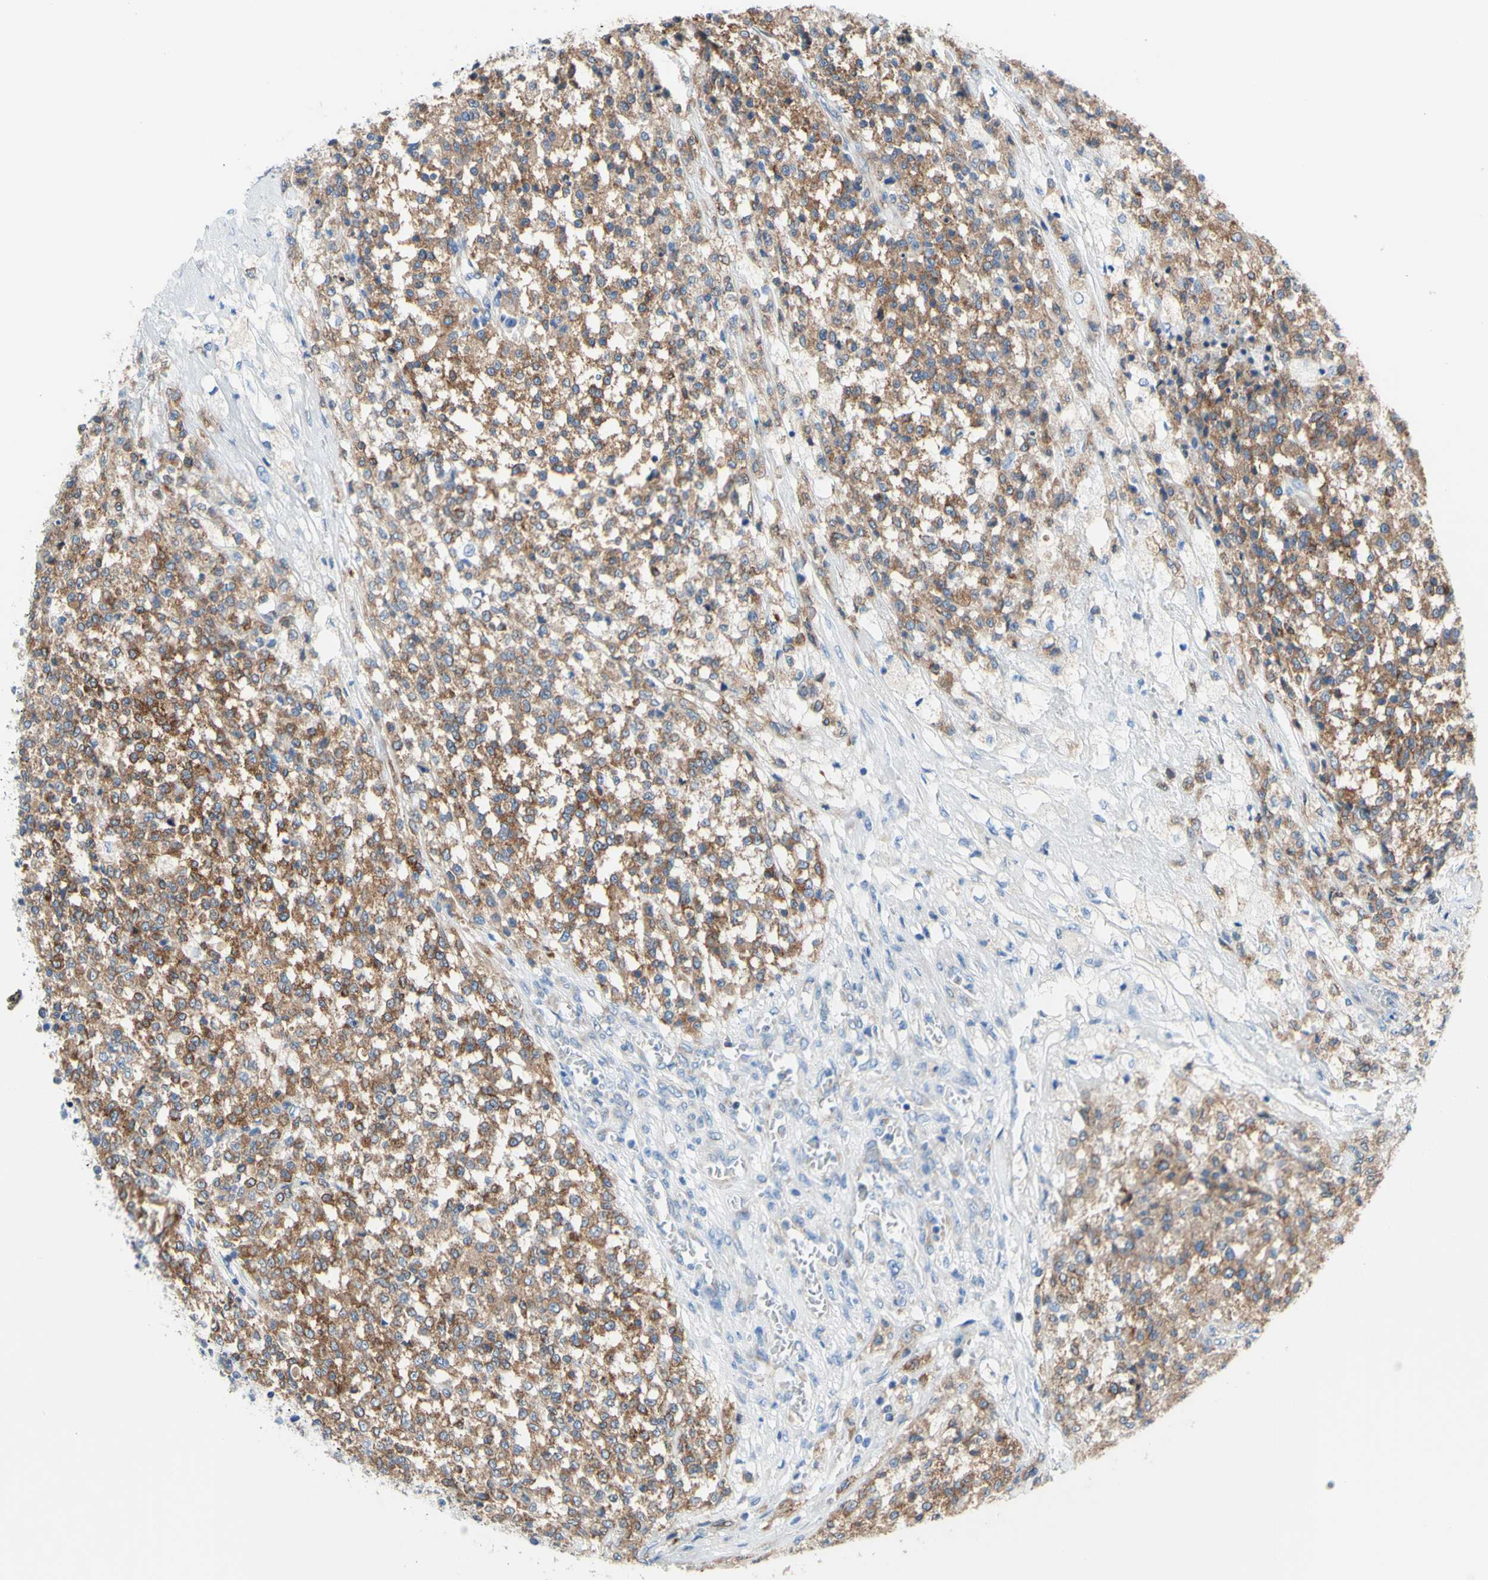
{"staining": {"intensity": "moderate", "quantity": ">75%", "location": "cytoplasmic/membranous"}, "tissue": "testis cancer", "cell_type": "Tumor cells", "image_type": "cancer", "snomed": [{"axis": "morphology", "description": "Seminoma, NOS"}, {"axis": "topography", "description": "Testis"}], "caption": "Testis cancer stained with DAB immunohistochemistry (IHC) demonstrates medium levels of moderate cytoplasmic/membranous positivity in about >75% of tumor cells. (DAB IHC, brown staining for protein, blue staining for nuclei).", "gene": "RETREG2", "patient": {"sex": "male", "age": 59}}